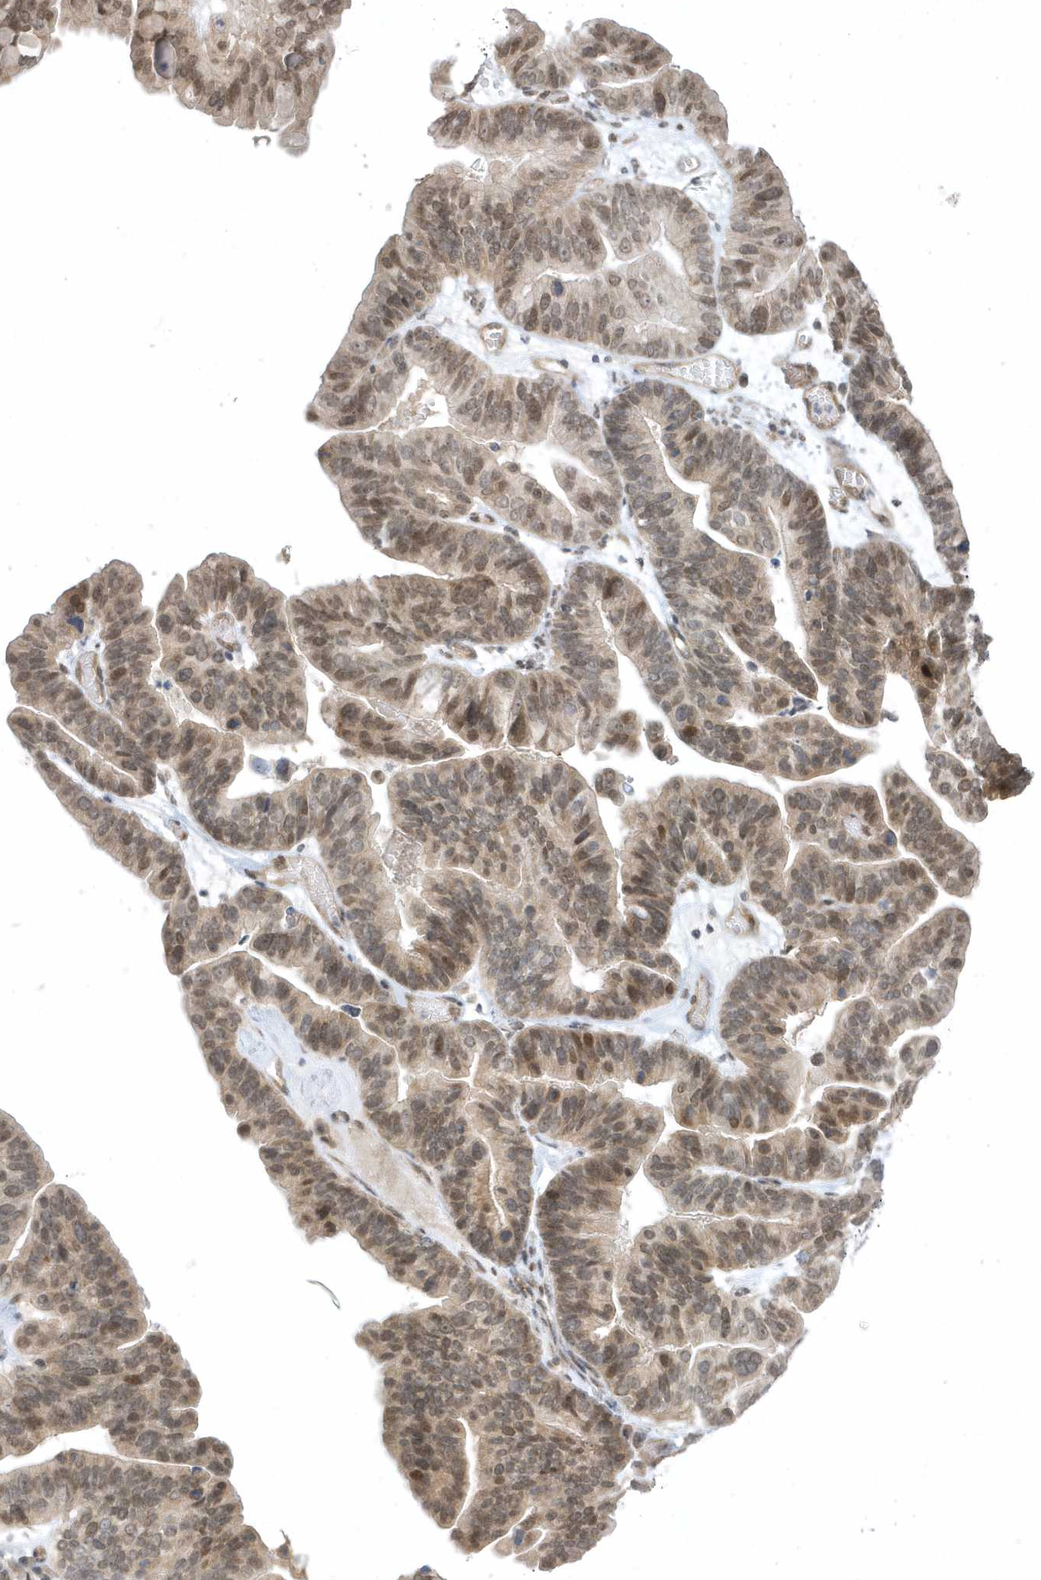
{"staining": {"intensity": "moderate", "quantity": ">75%", "location": "nuclear"}, "tissue": "ovarian cancer", "cell_type": "Tumor cells", "image_type": "cancer", "snomed": [{"axis": "morphology", "description": "Cystadenocarcinoma, serous, NOS"}, {"axis": "topography", "description": "Ovary"}], "caption": "An immunohistochemistry image of neoplastic tissue is shown. Protein staining in brown labels moderate nuclear positivity in ovarian serous cystadenocarcinoma within tumor cells. Immunohistochemistry (ihc) stains the protein of interest in brown and the nuclei are stained blue.", "gene": "USP53", "patient": {"sex": "female", "age": 56}}